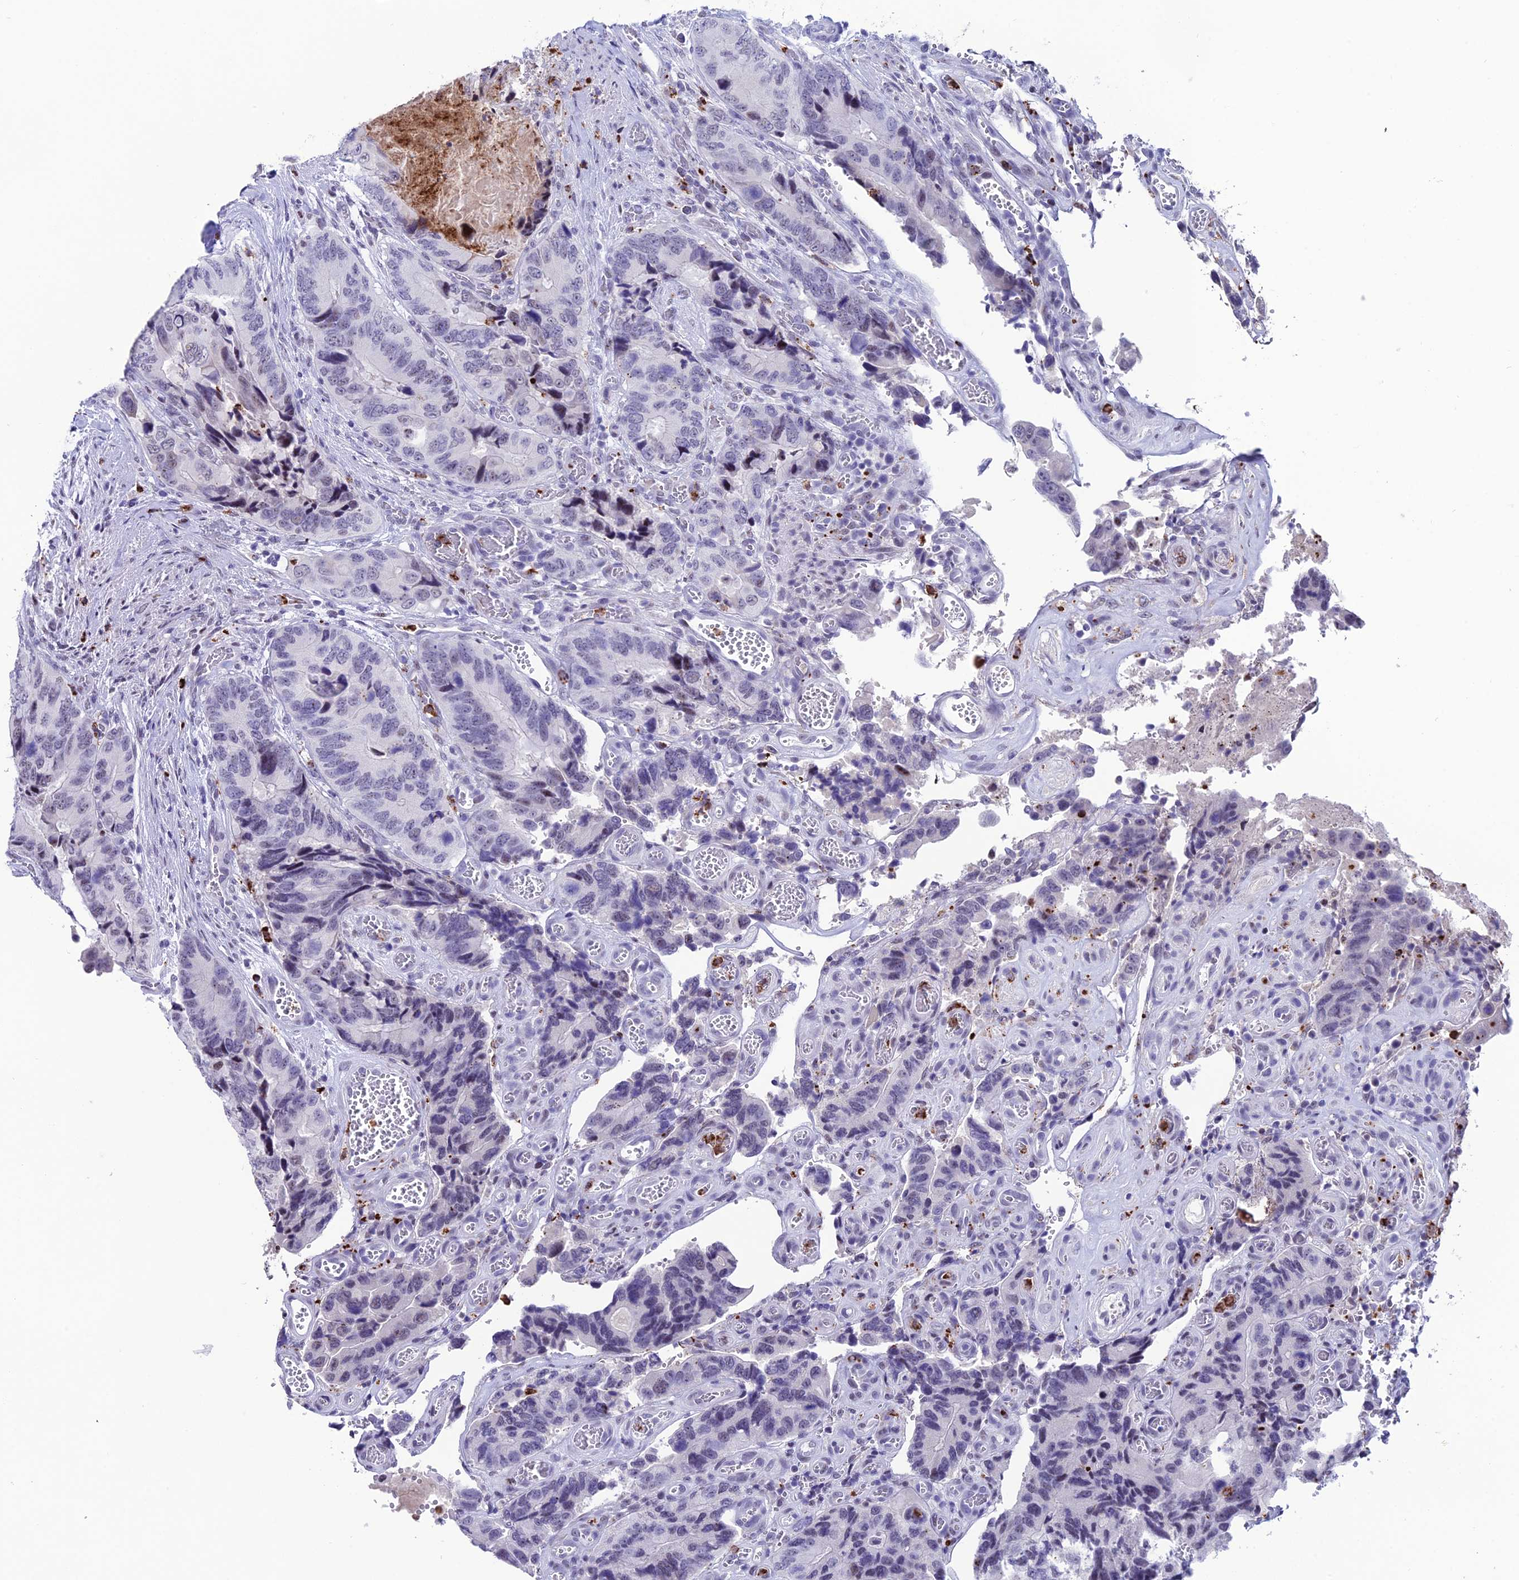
{"staining": {"intensity": "weak", "quantity": "<25%", "location": "nuclear"}, "tissue": "colorectal cancer", "cell_type": "Tumor cells", "image_type": "cancer", "snomed": [{"axis": "morphology", "description": "Adenocarcinoma, NOS"}, {"axis": "topography", "description": "Colon"}], "caption": "An immunohistochemistry image of colorectal cancer (adenocarcinoma) is shown. There is no staining in tumor cells of colorectal cancer (adenocarcinoma).", "gene": "MFSD2B", "patient": {"sex": "male", "age": 84}}